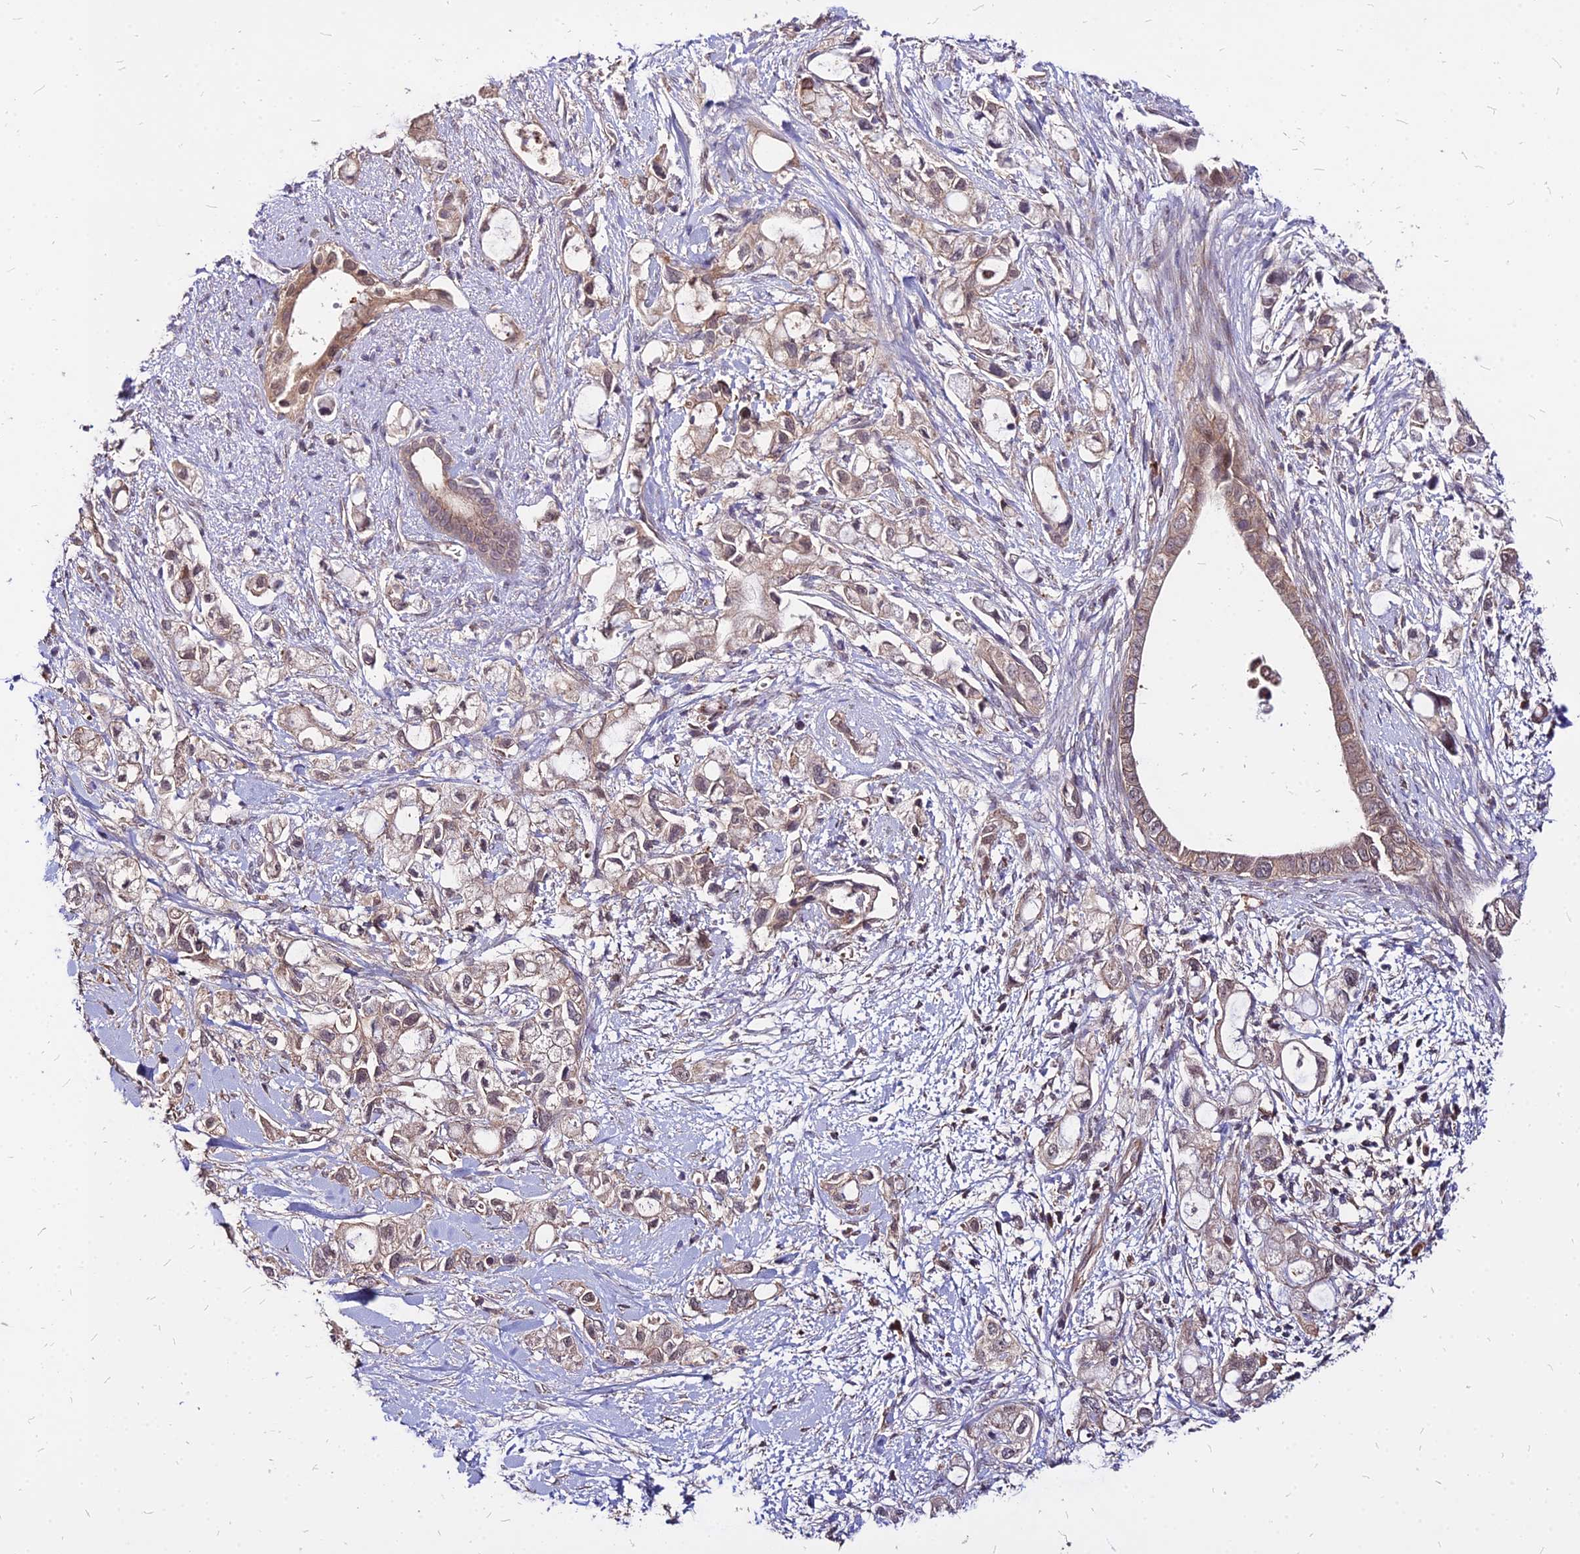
{"staining": {"intensity": "weak", "quantity": "25%-75%", "location": "cytoplasmic/membranous"}, "tissue": "pancreatic cancer", "cell_type": "Tumor cells", "image_type": "cancer", "snomed": [{"axis": "morphology", "description": "Adenocarcinoma, NOS"}, {"axis": "topography", "description": "Pancreas"}], "caption": "Protein staining of pancreatic adenocarcinoma tissue shows weak cytoplasmic/membranous positivity in about 25%-75% of tumor cells. The staining was performed using DAB, with brown indicating positive protein expression. Nuclei are stained blue with hematoxylin.", "gene": "APBA3", "patient": {"sex": "female", "age": 56}}